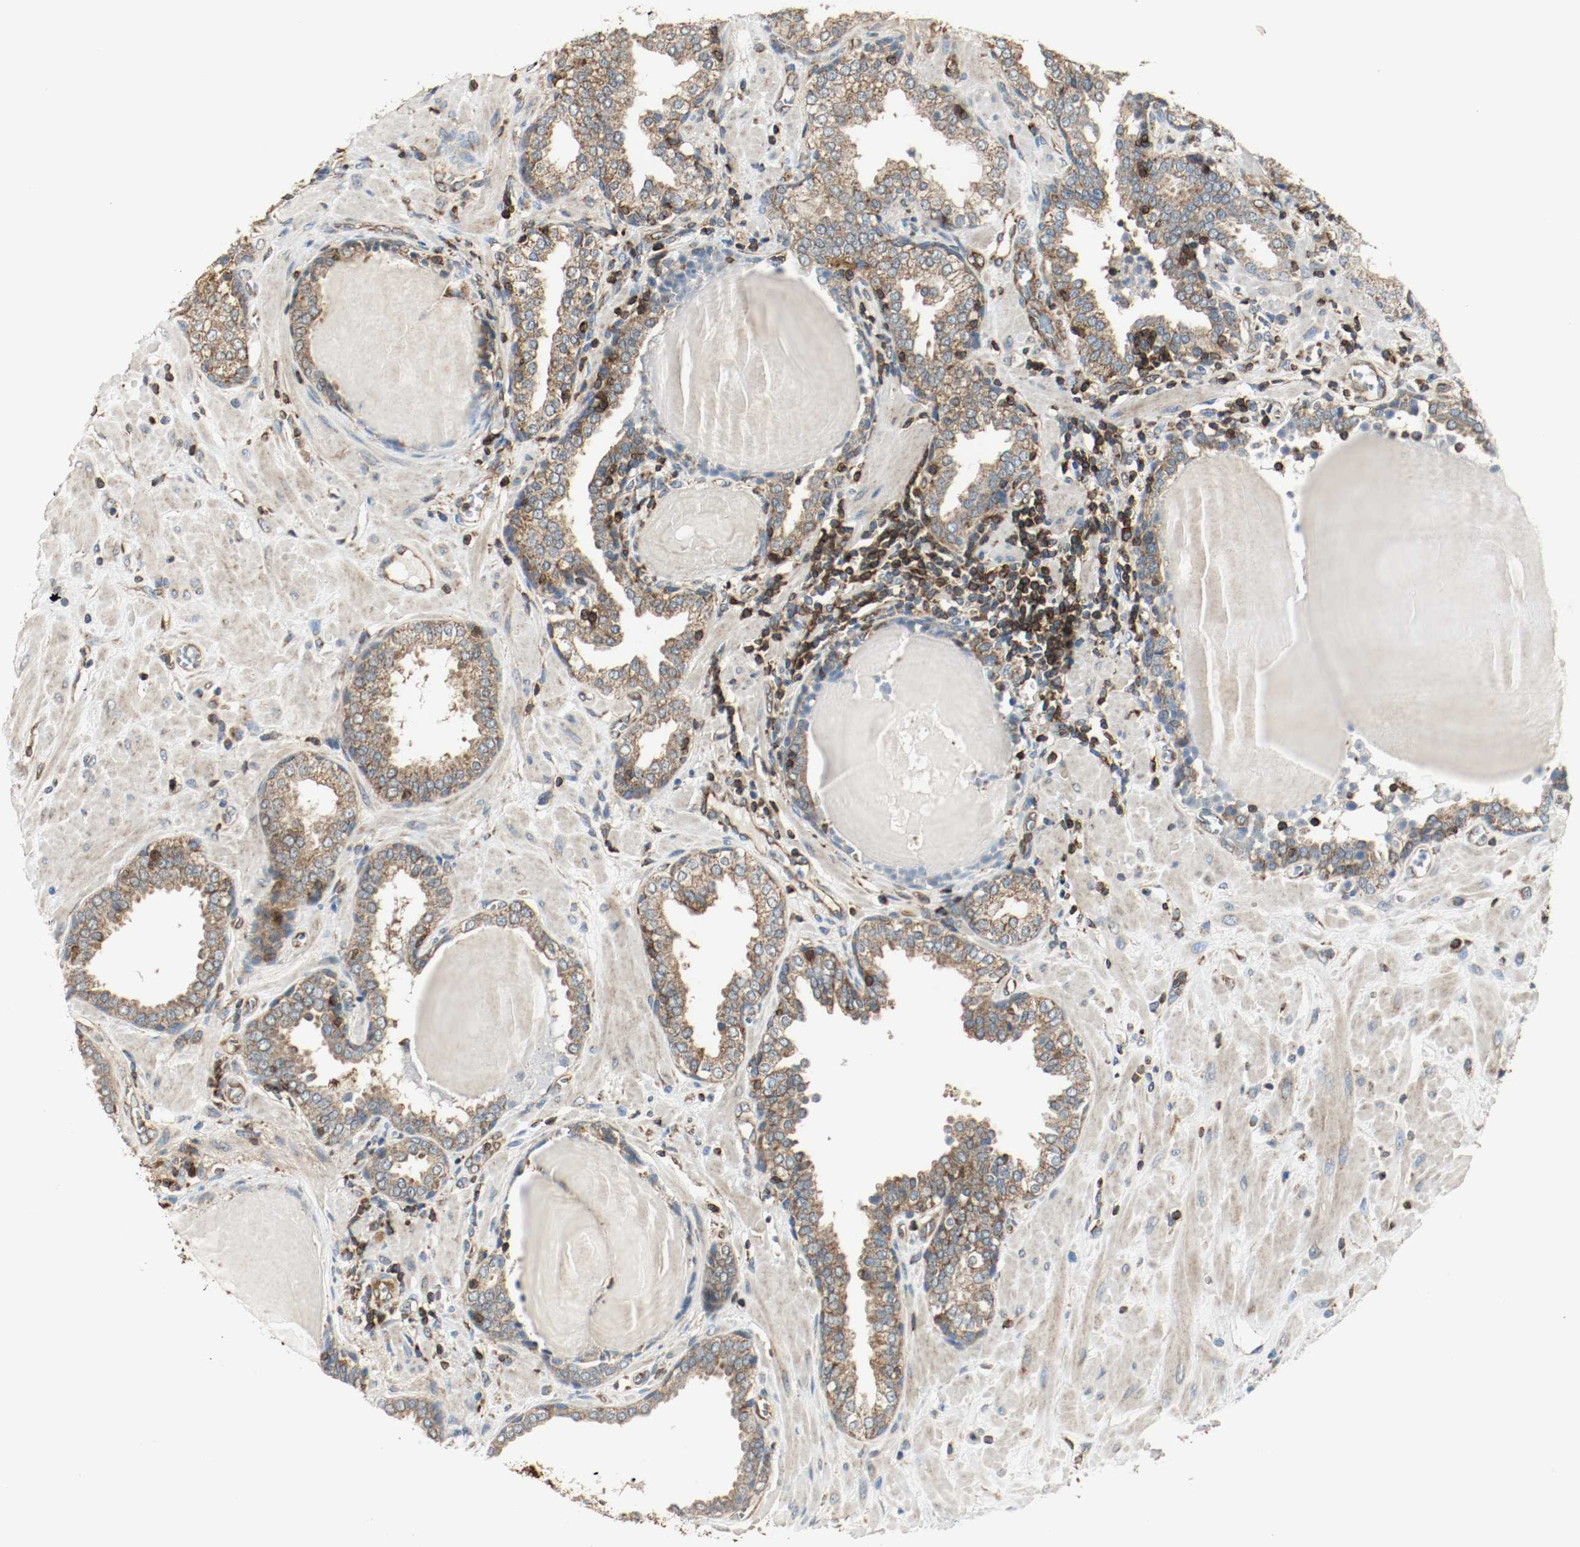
{"staining": {"intensity": "moderate", "quantity": ">75%", "location": "cytoplasmic/membranous"}, "tissue": "prostate", "cell_type": "Glandular cells", "image_type": "normal", "snomed": [{"axis": "morphology", "description": "Normal tissue, NOS"}, {"axis": "topography", "description": "Prostate"}], "caption": "Brown immunohistochemical staining in unremarkable prostate reveals moderate cytoplasmic/membranous positivity in approximately >75% of glandular cells. (DAB = brown stain, brightfield microscopy at high magnification).", "gene": "PLCG1", "patient": {"sex": "male", "age": 51}}